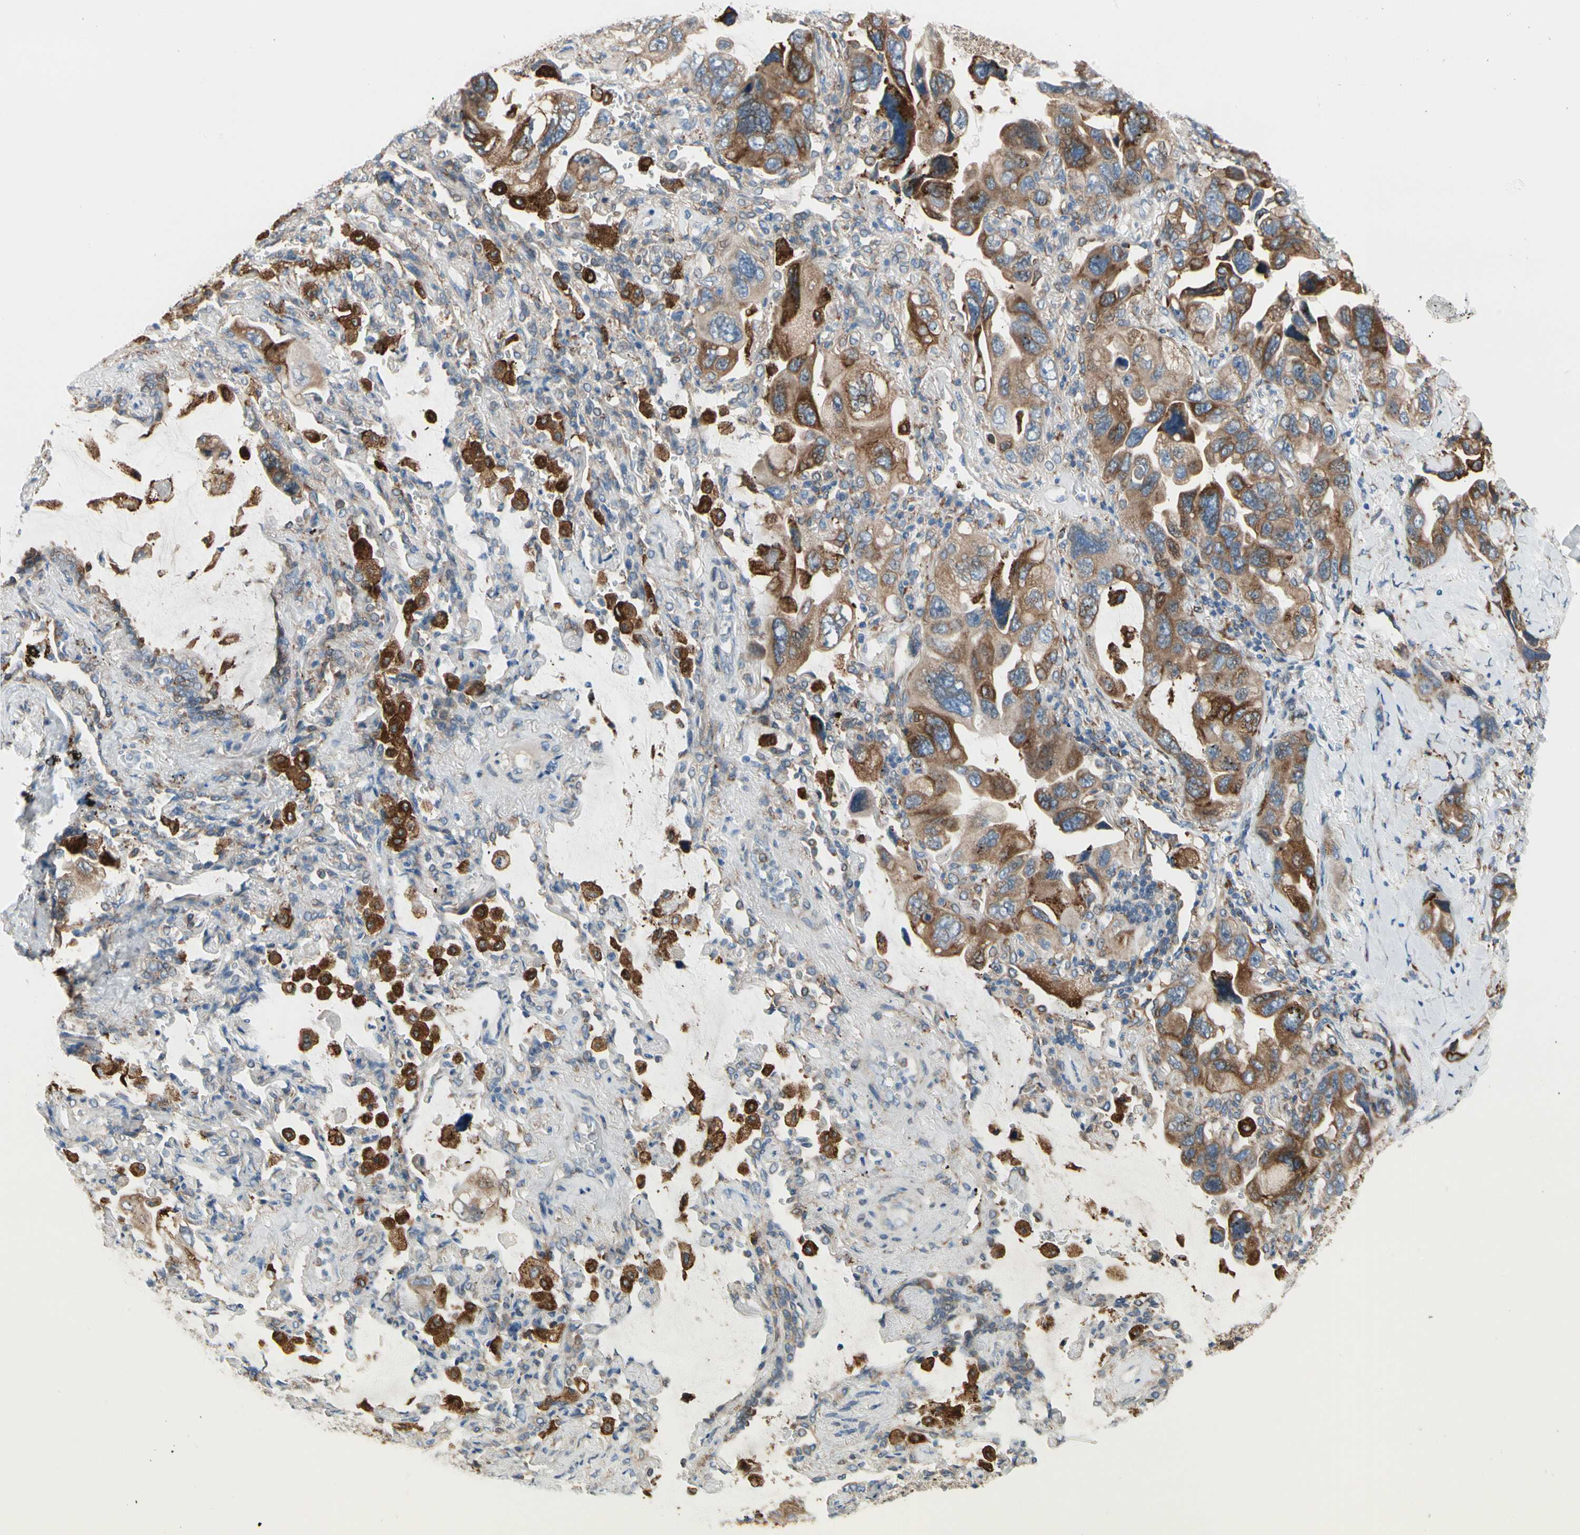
{"staining": {"intensity": "moderate", "quantity": ">75%", "location": "cytoplasmic/membranous"}, "tissue": "lung cancer", "cell_type": "Tumor cells", "image_type": "cancer", "snomed": [{"axis": "morphology", "description": "Squamous cell carcinoma, NOS"}, {"axis": "topography", "description": "Lung"}], "caption": "The image displays immunohistochemical staining of squamous cell carcinoma (lung). There is moderate cytoplasmic/membranous positivity is identified in approximately >75% of tumor cells. The staining was performed using DAB, with brown indicating positive protein expression. Nuclei are stained blue with hematoxylin.", "gene": "LRPAP1", "patient": {"sex": "female", "age": 73}}